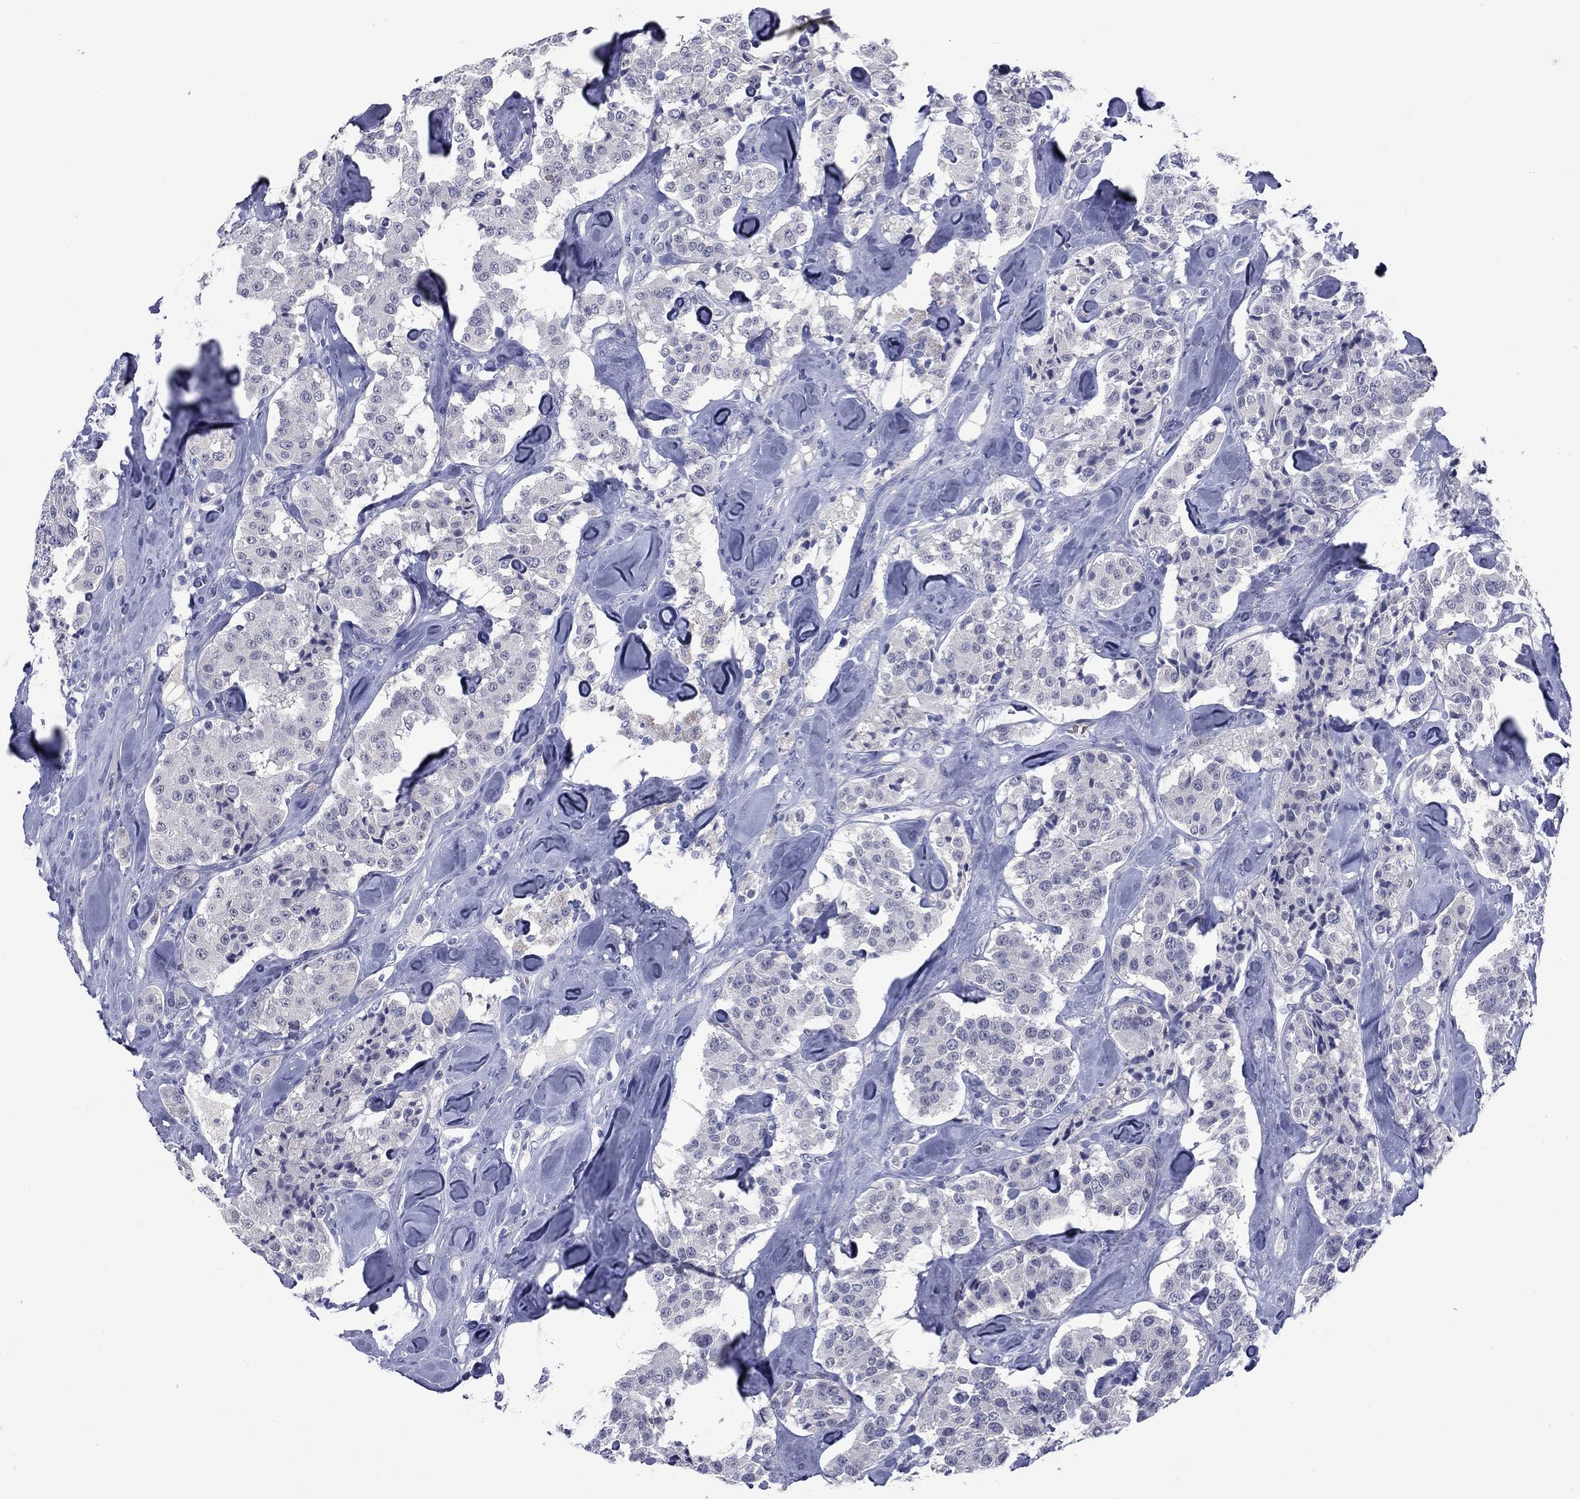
{"staining": {"intensity": "negative", "quantity": "none", "location": "none"}, "tissue": "carcinoid", "cell_type": "Tumor cells", "image_type": "cancer", "snomed": [{"axis": "morphology", "description": "Carcinoid, malignant, NOS"}, {"axis": "topography", "description": "Pancreas"}], "caption": "A high-resolution image shows IHC staining of carcinoid (malignant), which demonstrates no significant staining in tumor cells. The staining is performed using DAB brown chromogen with nuclei counter-stained in using hematoxylin.", "gene": "UNC119B", "patient": {"sex": "male", "age": 41}}